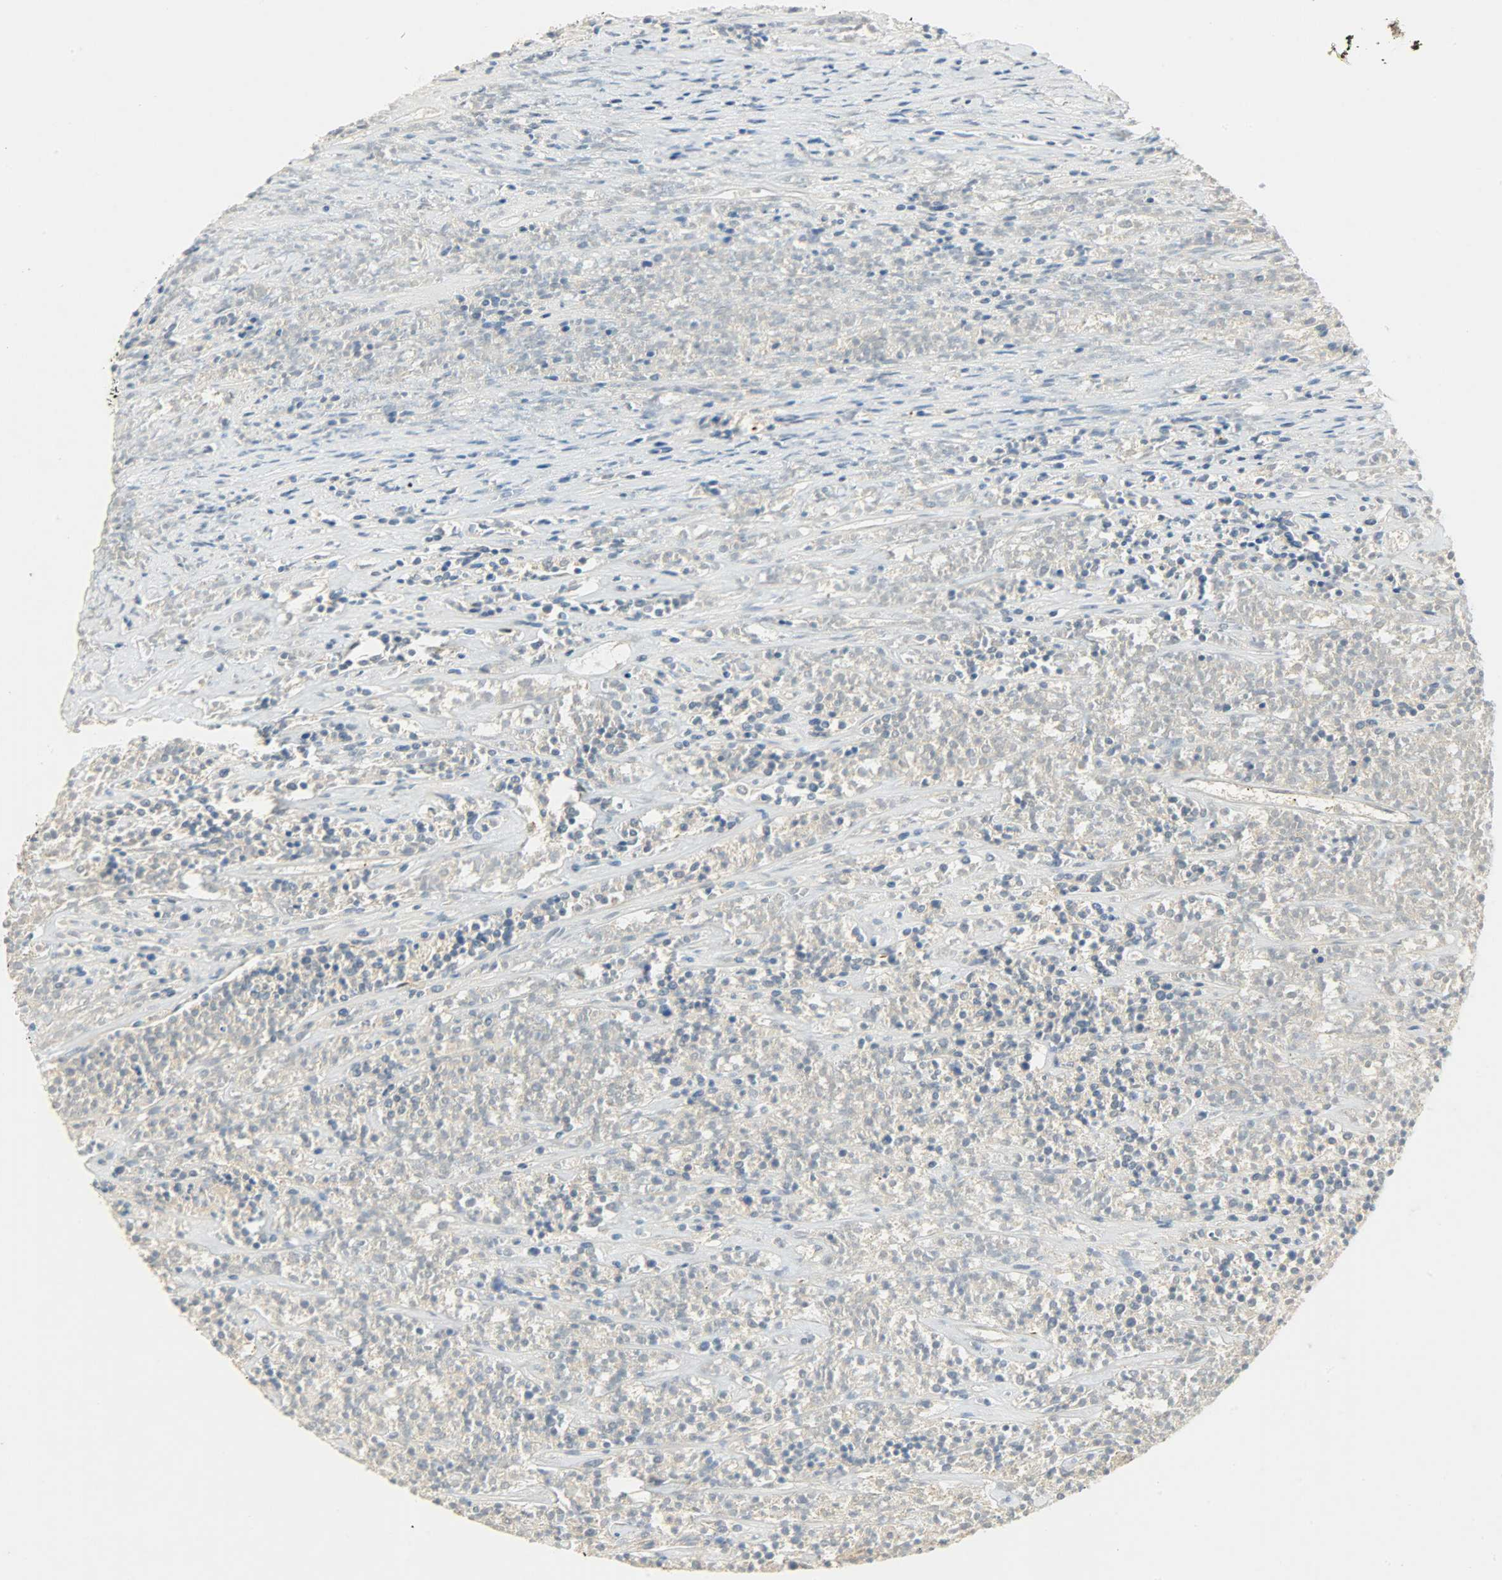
{"staining": {"intensity": "negative", "quantity": "none", "location": "none"}, "tissue": "lymphoma", "cell_type": "Tumor cells", "image_type": "cancer", "snomed": [{"axis": "morphology", "description": "Malignant lymphoma, non-Hodgkin's type, High grade"}, {"axis": "topography", "description": "Lymph node"}], "caption": "The immunohistochemistry (IHC) histopathology image has no significant staining in tumor cells of lymphoma tissue.", "gene": "DSG2", "patient": {"sex": "female", "age": 73}}